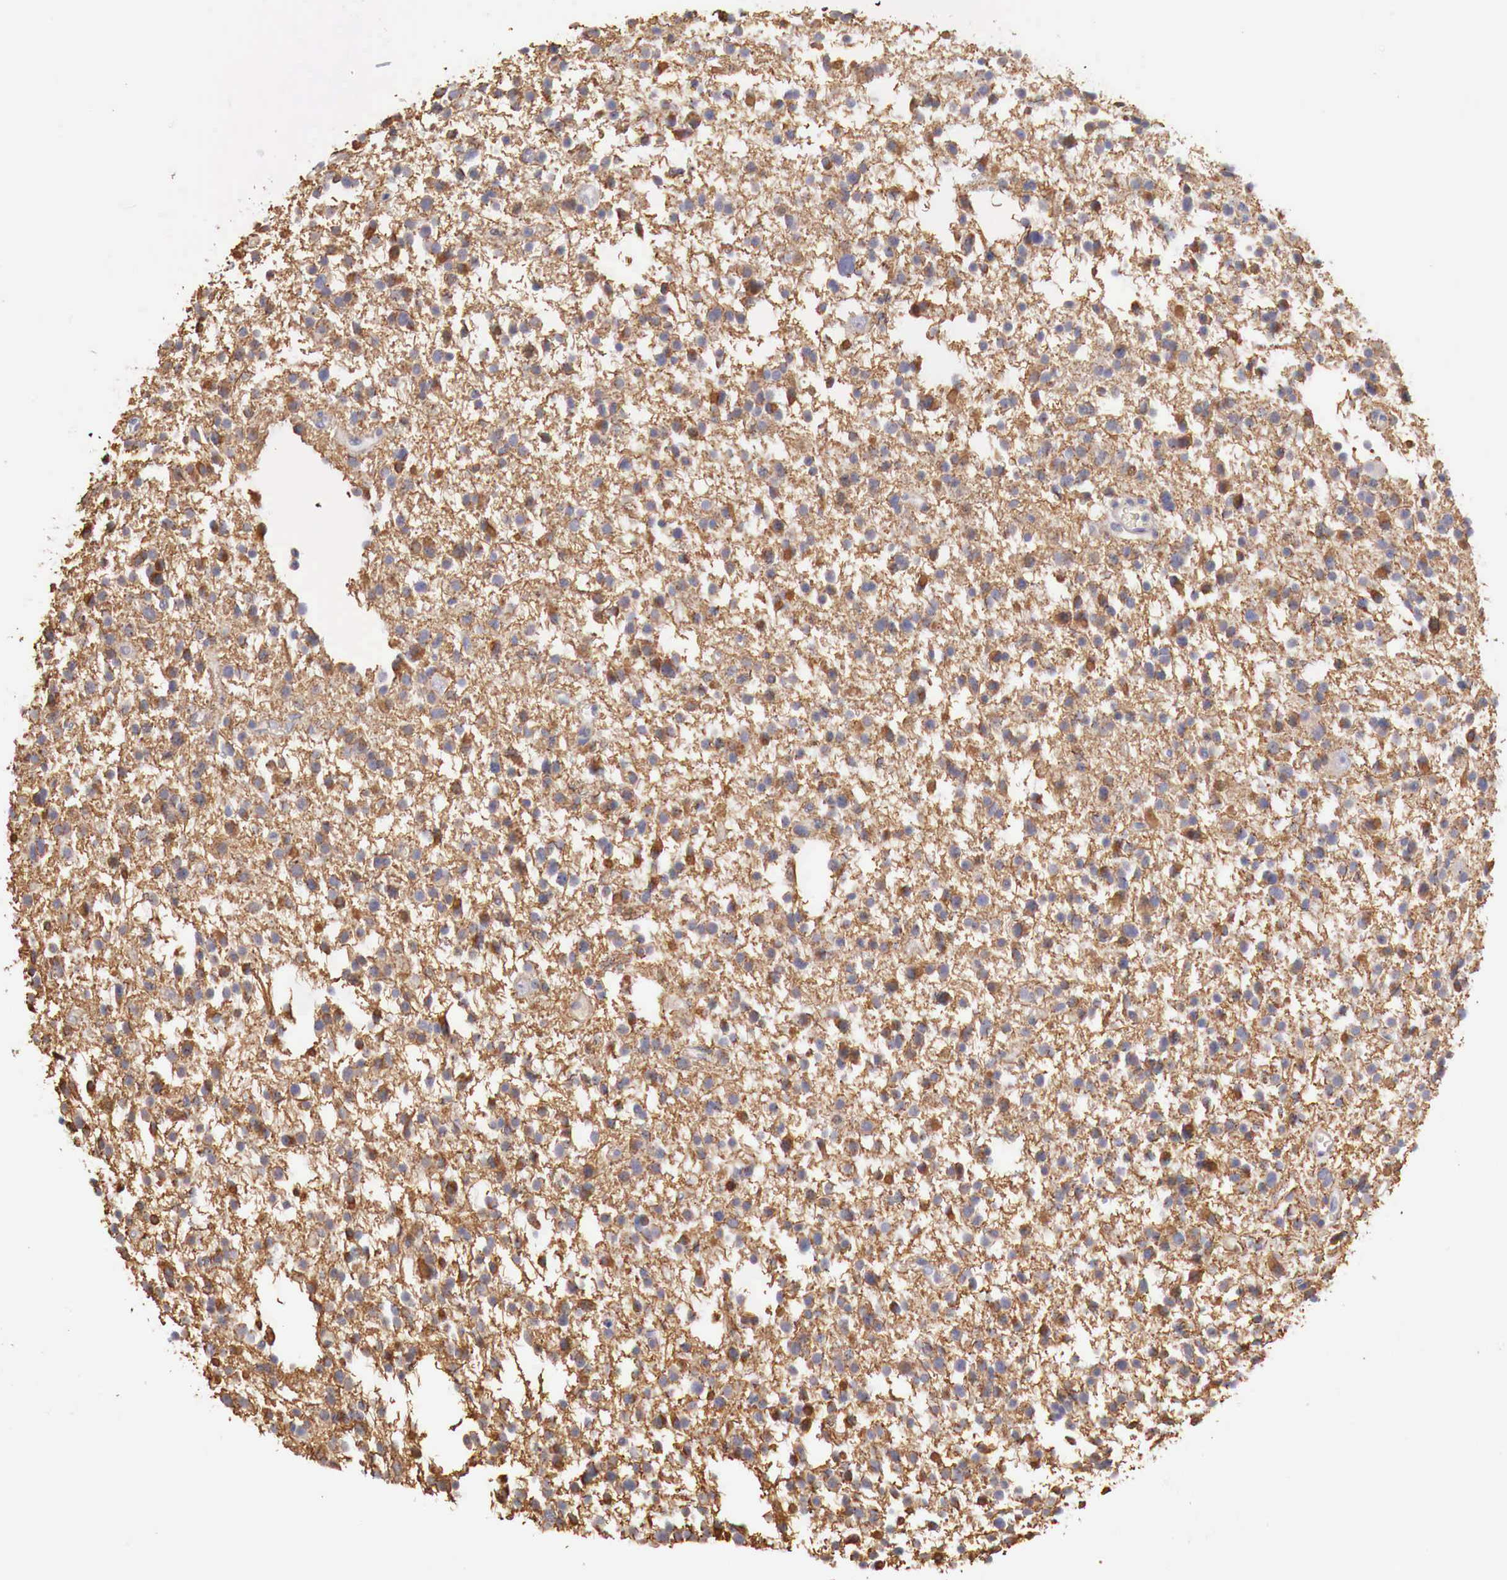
{"staining": {"intensity": "moderate", "quantity": ">75%", "location": "cytoplasmic/membranous"}, "tissue": "glioma", "cell_type": "Tumor cells", "image_type": "cancer", "snomed": [{"axis": "morphology", "description": "Glioma, malignant, Low grade"}, {"axis": "topography", "description": "Brain"}], "caption": "Glioma stained with a brown dye exhibits moderate cytoplasmic/membranous positive positivity in about >75% of tumor cells.", "gene": "KLHDC7B", "patient": {"sex": "female", "age": 36}}